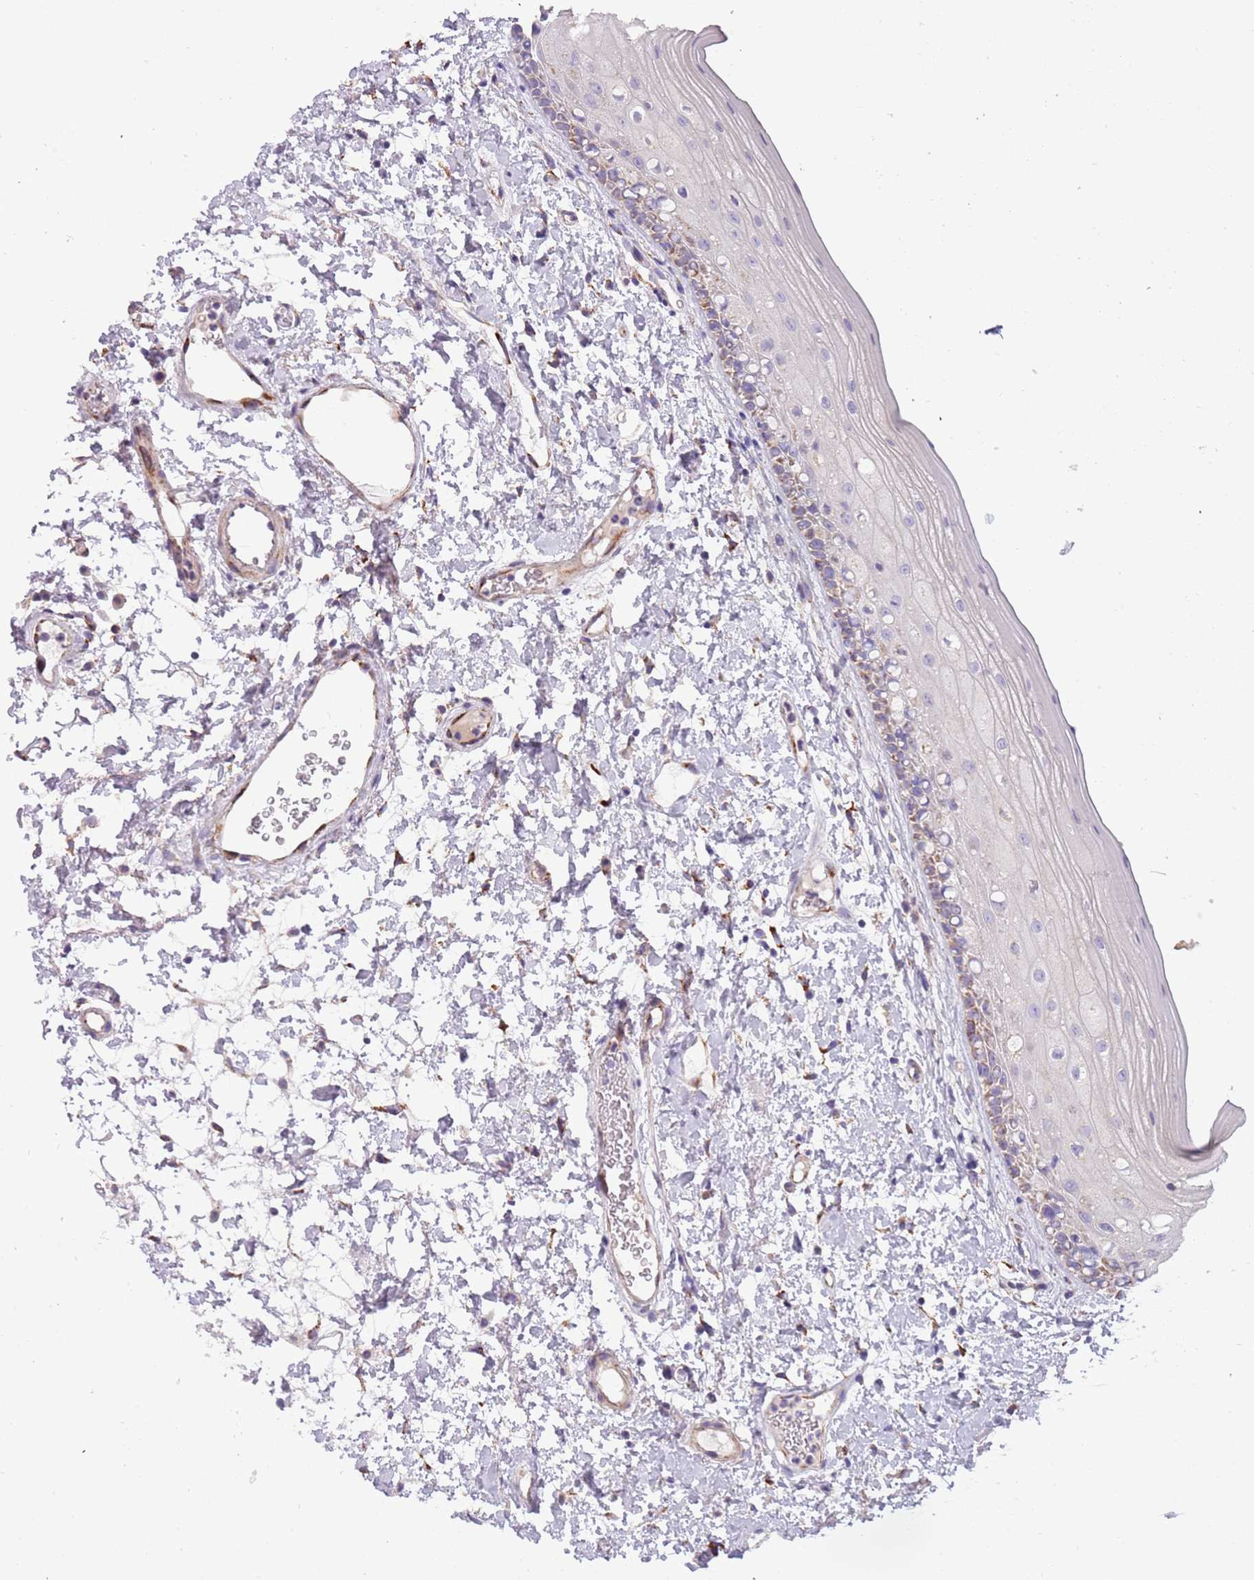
{"staining": {"intensity": "weak", "quantity": "<25%", "location": "cytoplasmic/membranous"}, "tissue": "oral mucosa", "cell_type": "Squamous epithelial cells", "image_type": "normal", "snomed": [{"axis": "morphology", "description": "Normal tissue, NOS"}, {"axis": "topography", "description": "Oral tissue"}], "caption": "The image reveals no staining of squamous epithelial cells in normal oral mucosa.", "gene": "RNF222", "patient": {"sex": "female", "age": 76}}